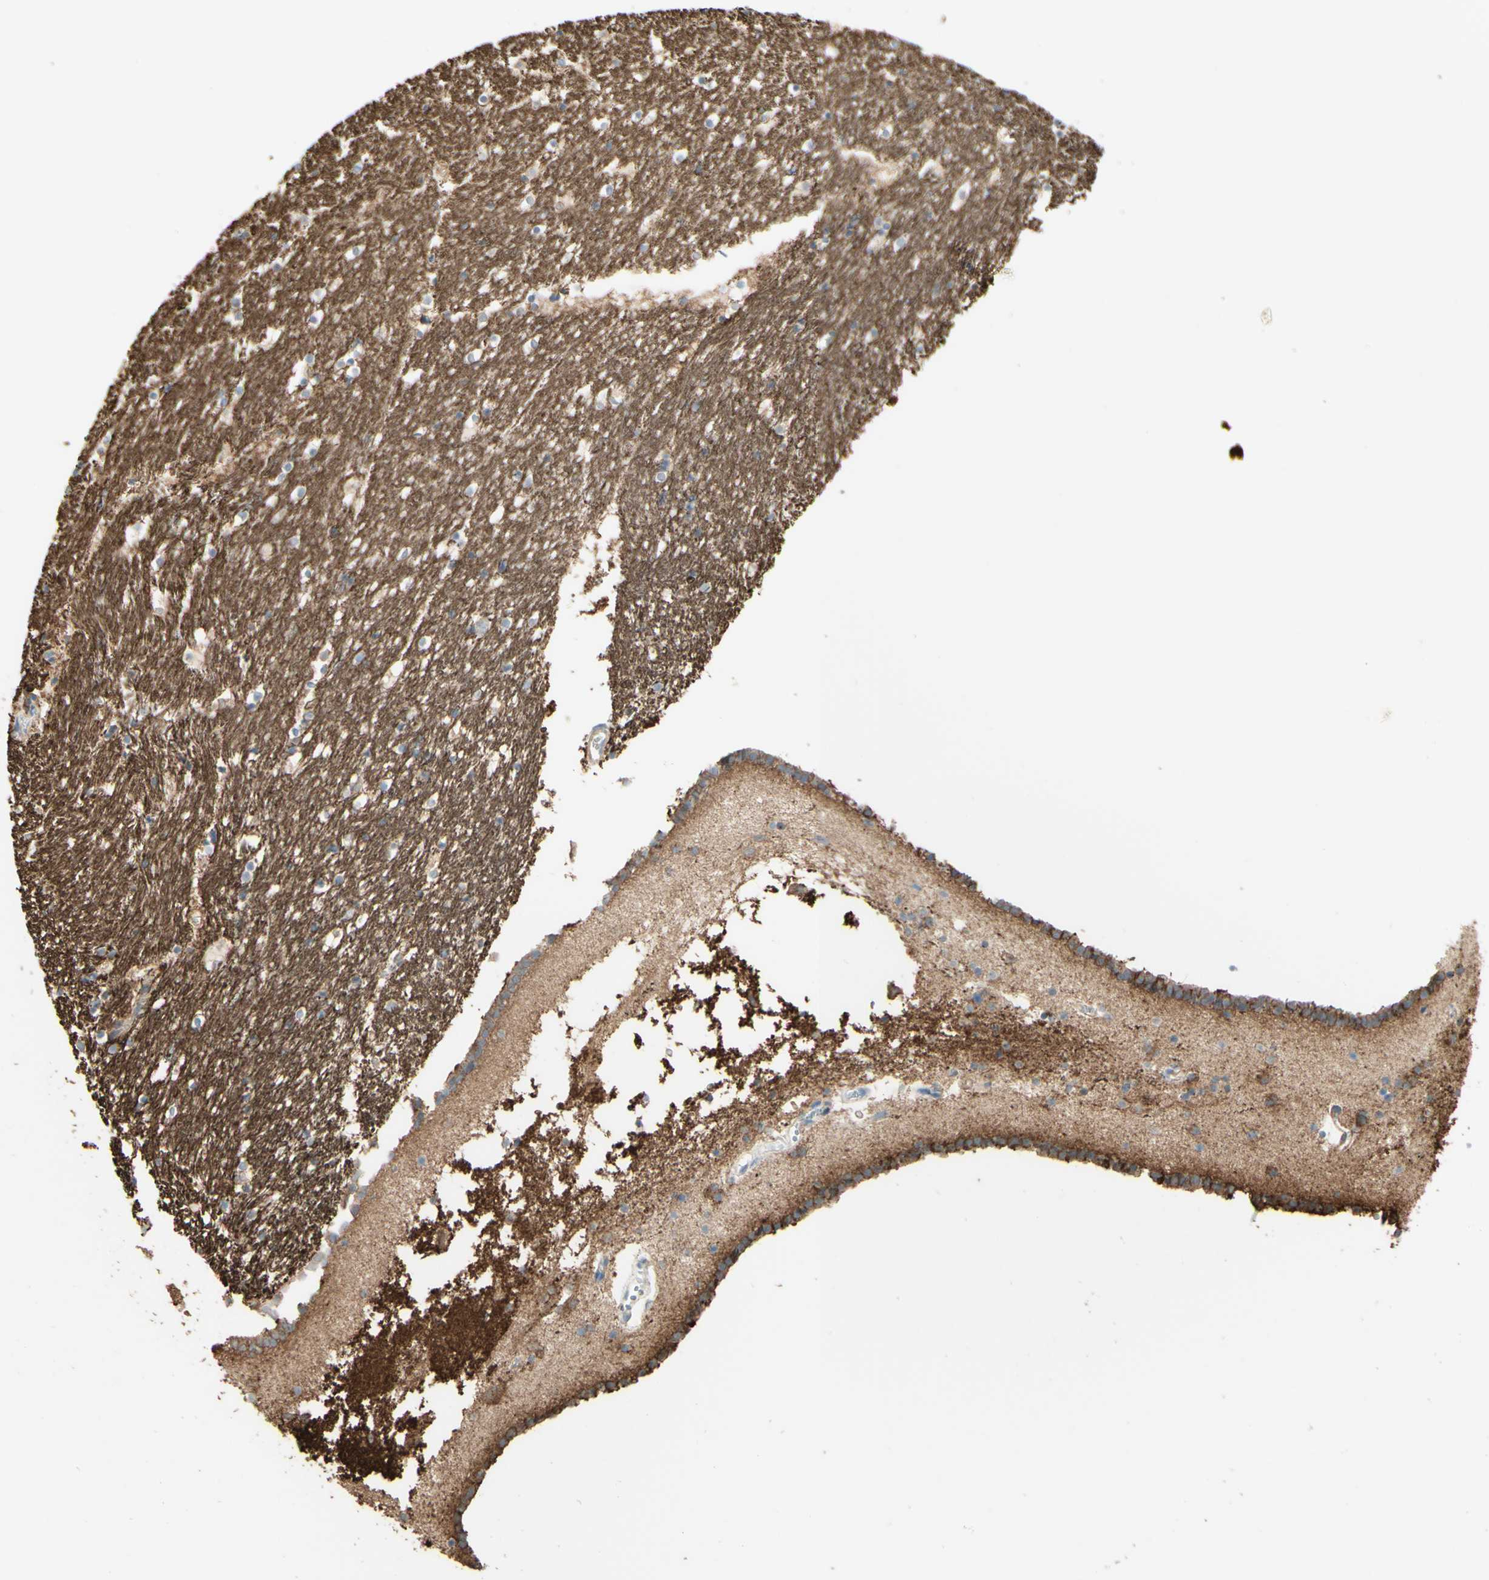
{"staining": {"intensity": "negative", "quantity": "none", "location": "none"}, "tissue": "caudate", "cell_type": "Glial cells", "image_type": "normal", "snomed": [{"axis": "morphology", "description": "Normal tissue, NOS"}, {"axis": "topography", "description": "Lateral ventricle wall"}], "caption": "High magnification brightfield microscopy of normal caudate stained with DAB (3,3'-diaminobenzidine) (brown) and counterstained with hematoxylin (blue): glial cells show no significant expression.", "gene": "RNF149", "patient": {"sex": "male", "age": 45}}